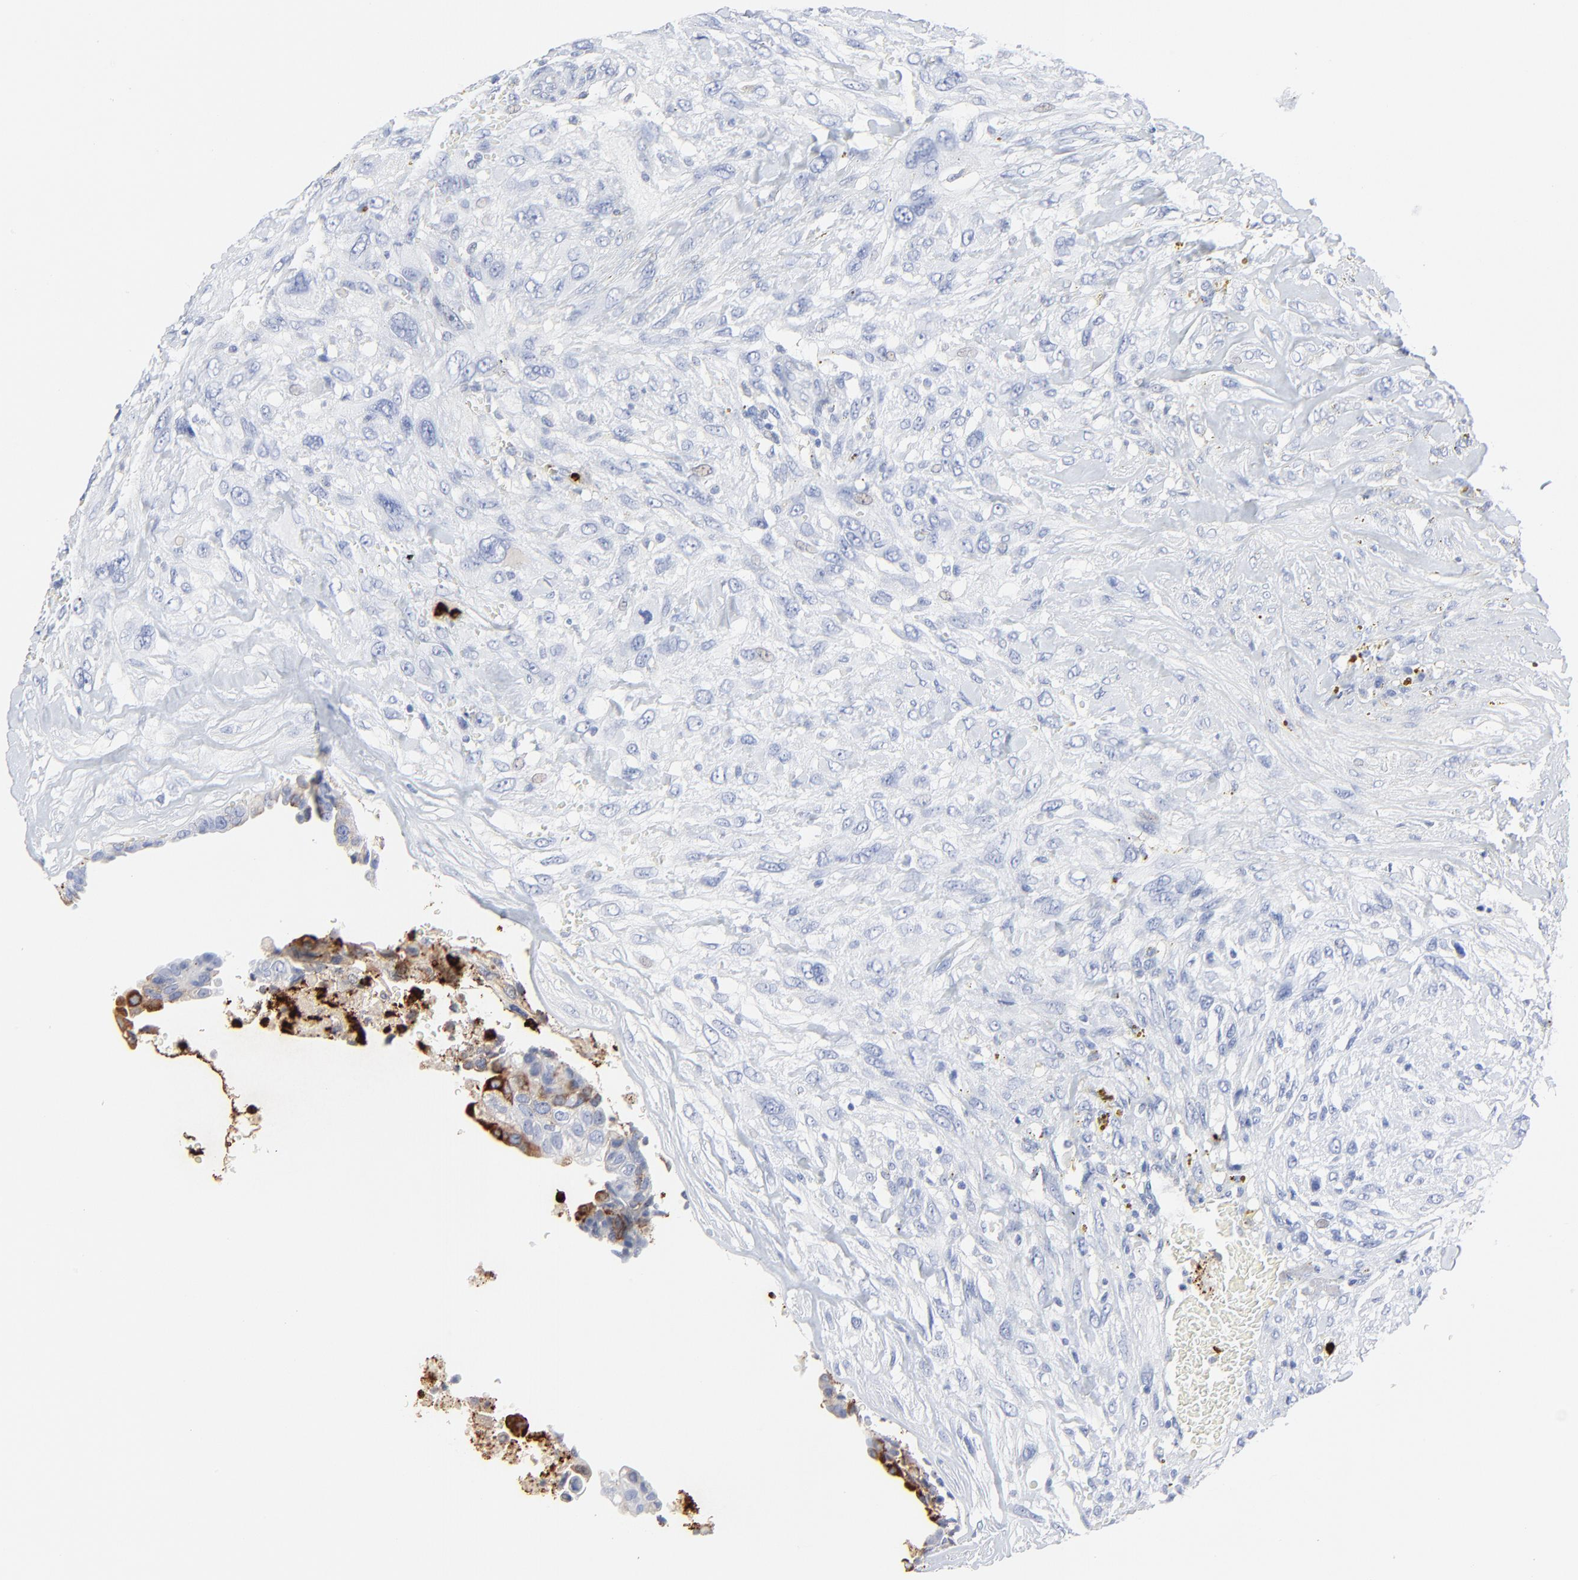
{"staining": {"intensity": "negative", "quantity": "none", "location": "none"}, "tissue": "breast cancer", "cell_type": "Tumor cells", "image_type": "cancer", "snomed": [{"axis": "morphology", "description": "Neoplasm, malignant, NOS"}, {"axis": "topography", "description": "Breast"}], "caption": "Tumor cells are negative for protein expression in human neoplasm (malignant) (breast).", "gene": "LCN2", "patient": {"sex": "female", "age": 50}}